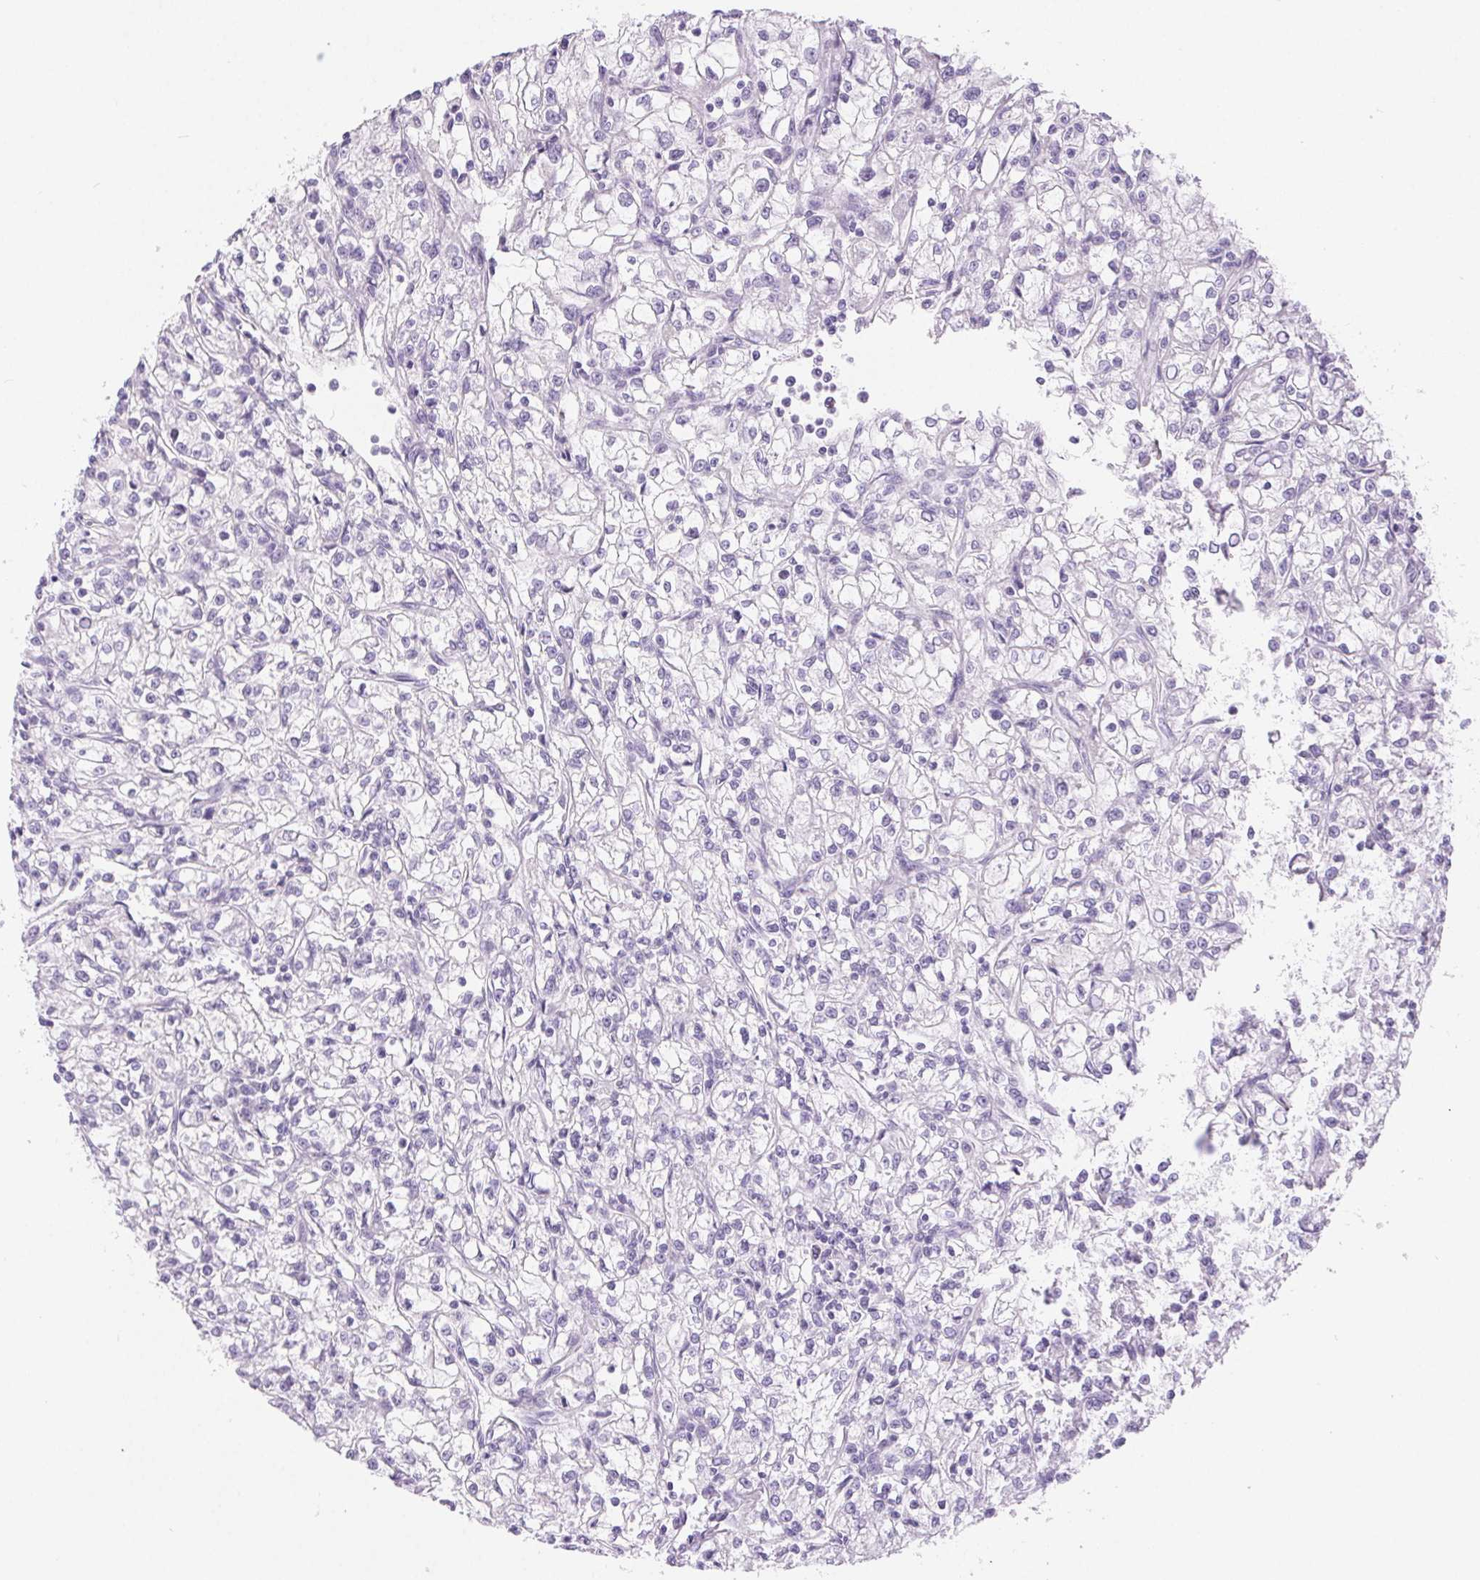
{"staining": {"intensity": "negative", "quantity": "none", "location": "none"}, "tissue": "renal cancer", "cell_type": "Tumor cells", "image_type": "cancer", "snomed": [{"axis": "morphology", "description": "Adenocarcinoma, NOS"}, {"axis": "topography", "description": "Kidney"}], "caption": "Tumor cells show no significant protein expression in renal cancer (adenocarcinoma). (IHC, brightfield microscopy, high magnification).", "gene": "CLDN16", "patient": {"sex": "female", "age": 59}}